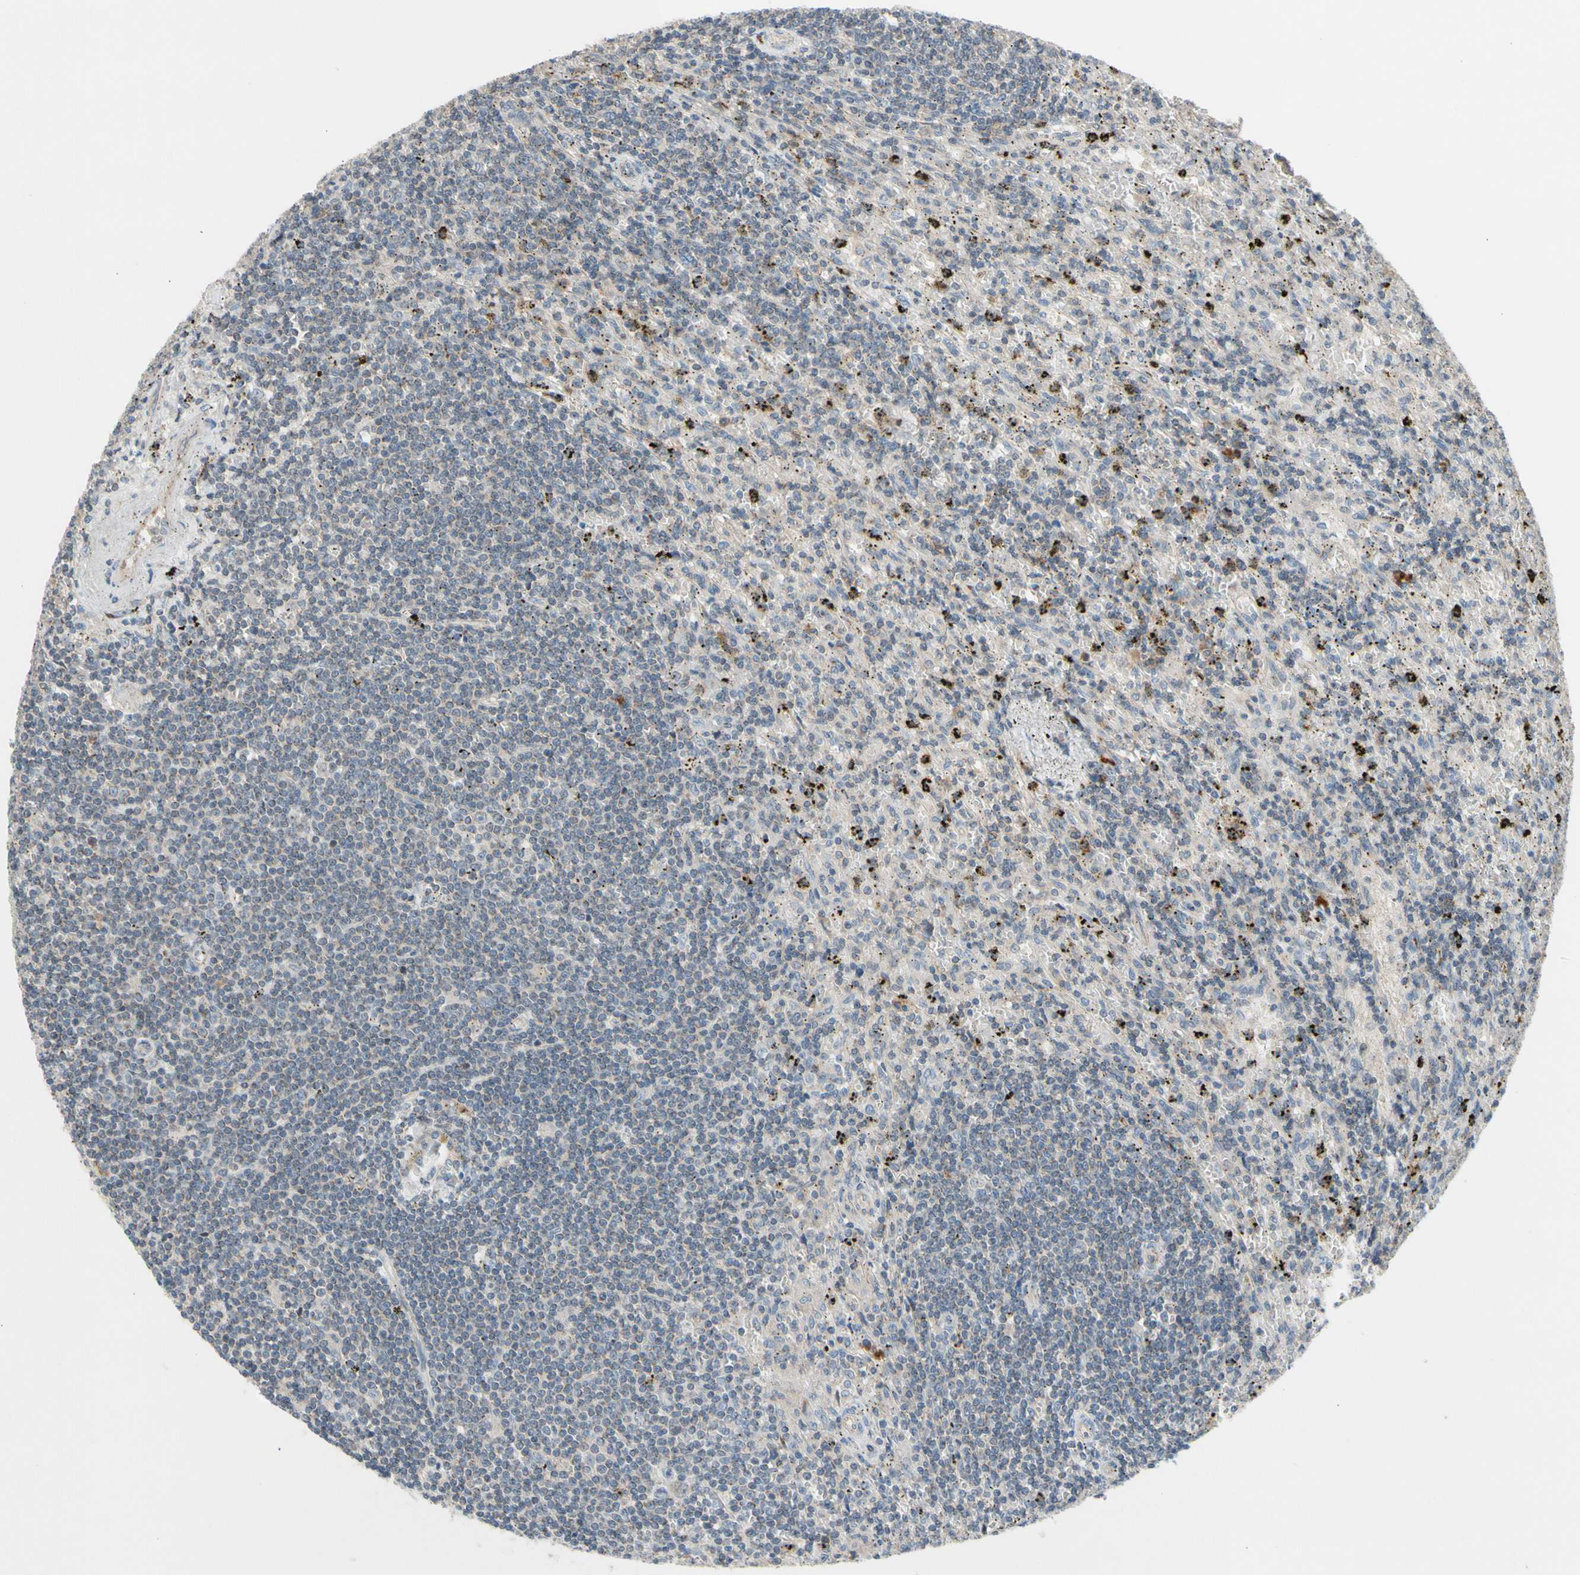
{"staining": {"intensity": "weak", "quantity": "<25%", "location": "cytoplasmic/membranous"}, "tissue": "lymphoma", "cell_type": "Tumor cells", "image_type": "cancer", "snomed": [{"axis": "morphology", "description": "Malignant lymphoma, non-Hodgkin's type, Low grade"}, {"axis": "topography", "description": "Spleen"}], "caption": "High magnification brightfield microscopy of low-grade malignant lymphoma, non-Hodgkin's type stained with DAB (brown) and counterstained with hematoxylin (blue): tumor cells show no significant positivity.", "gene": "GALNT5", "patient": {"sex": "male", "age": 76}}